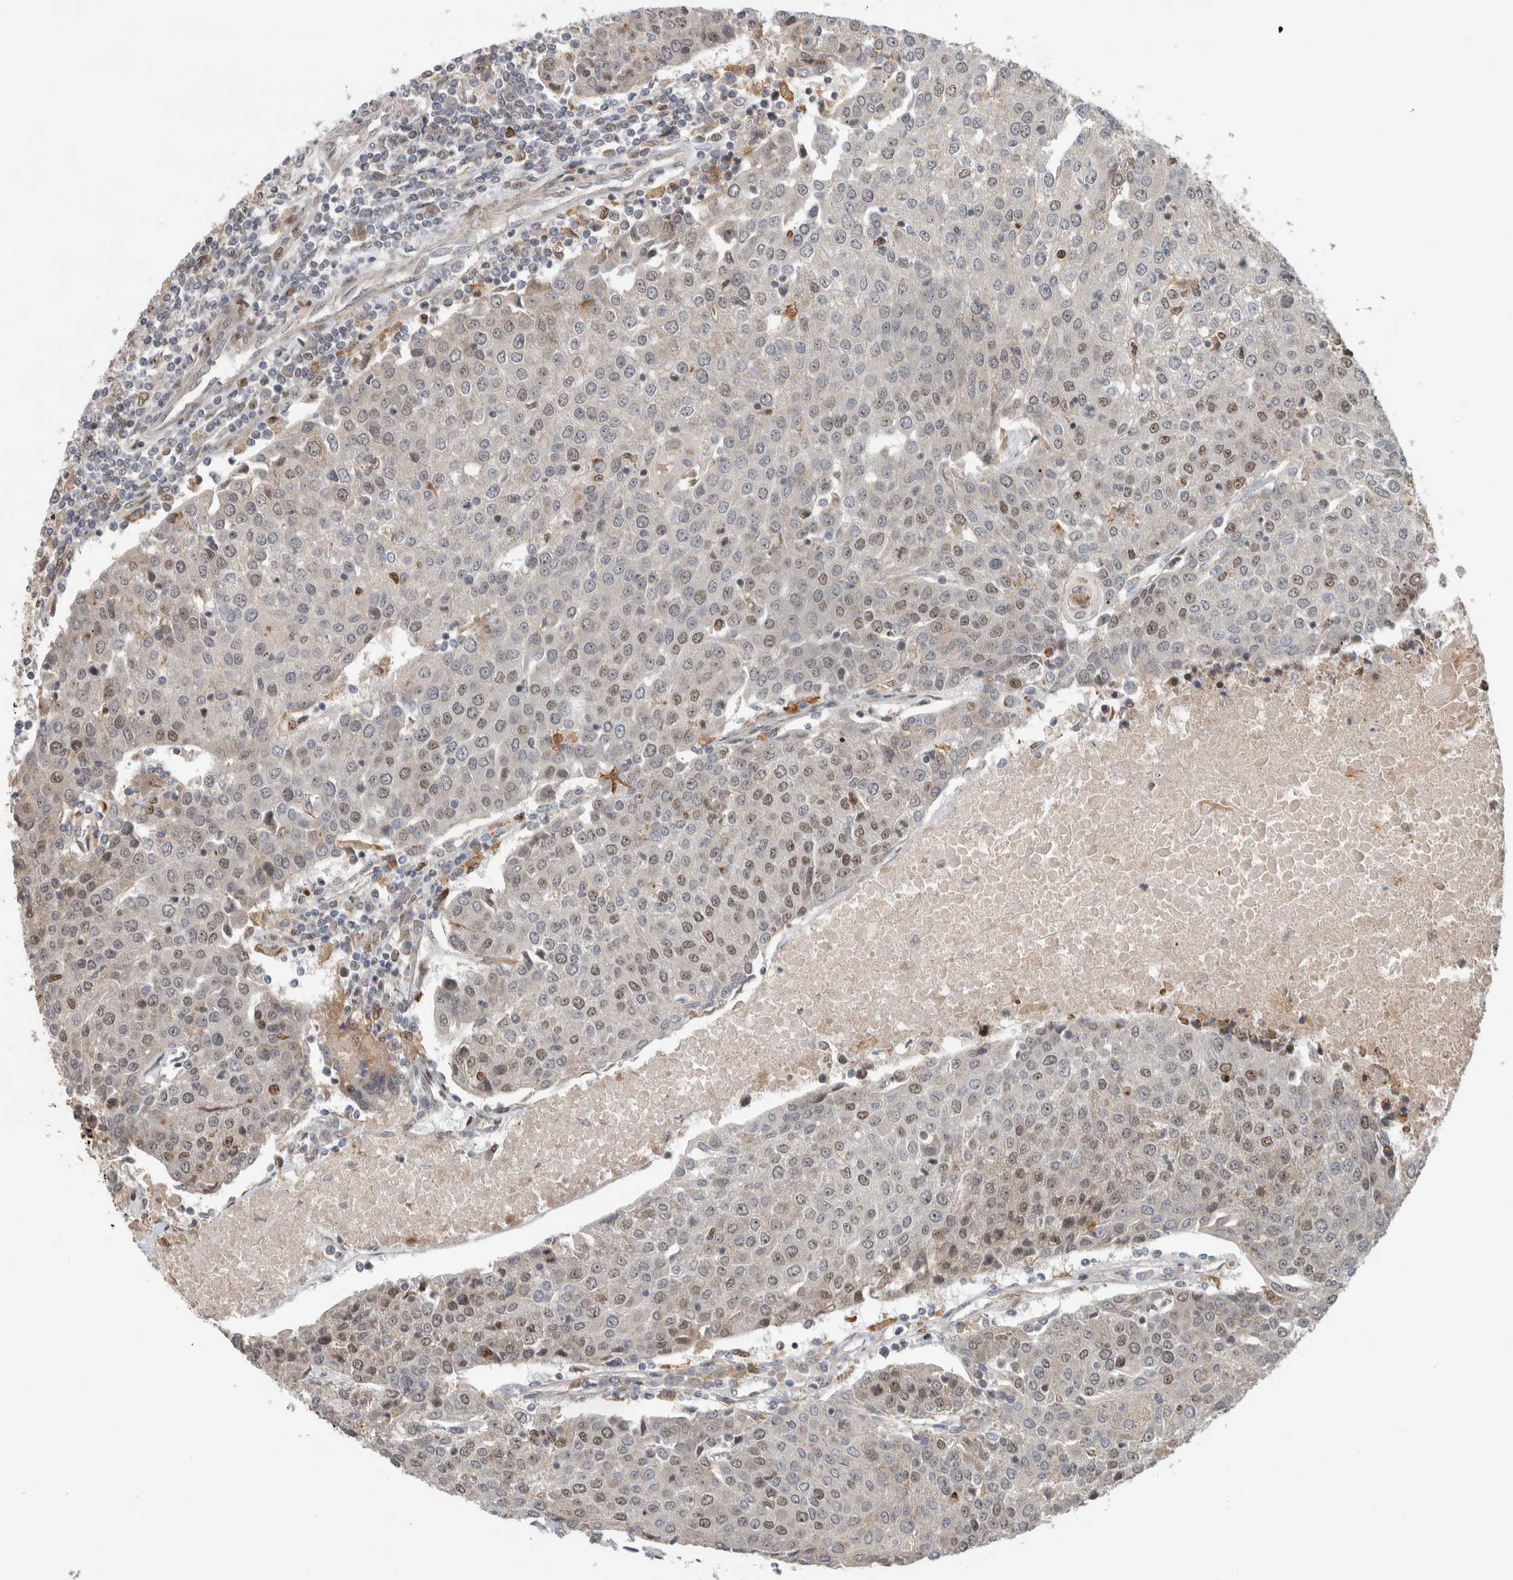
{"staining": {"intensity": "weak", "quantity": "25%-75%", "location": "nuclear"}, "tissue": "urothelial cancer", "cell_type": "Tumor cells", "image_type": "cancer", "snomed": [{"axis": "morphology", "description": "Urothelial carcinoma, High grade"}, {"axis": "topography", "description": "Urinary bladder"}], "caption": "Human urothelial cancer stained for a protein (brown) reveals weak nuclear positive staining in approximately 25%-75% of tumor cells.", "gene": "INSRR", "patient": {"sex": "female", "age": 85}}